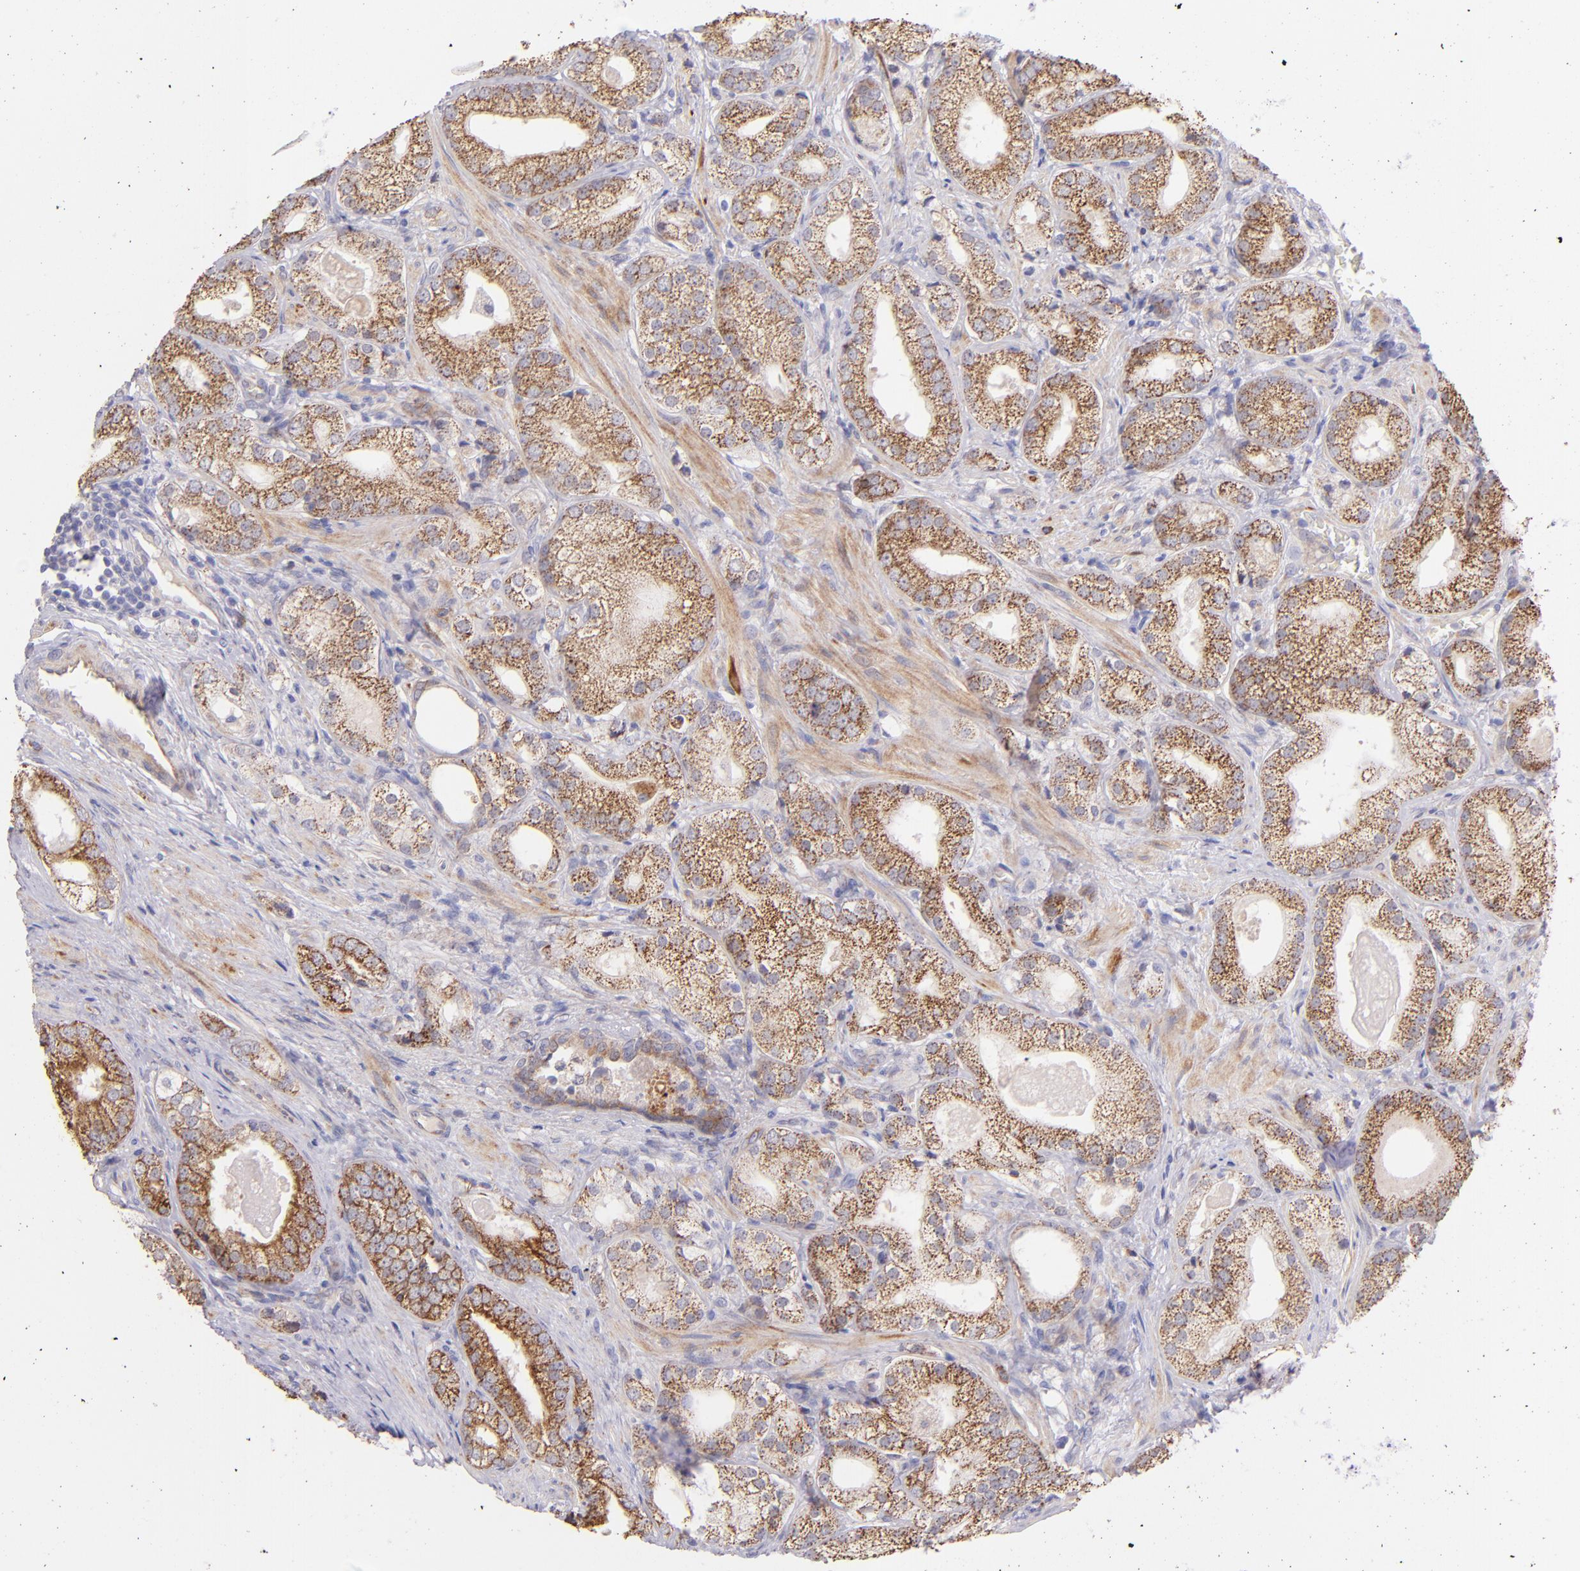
{"staining": {"intensity": "moderate", "quantity": ">75%", "location": "cytoplasmic/membranous"}, "tissue": "prostate cancer", "cell_type": "Tumor cells", "image_type": "cancer", "snomed": [{"axis": "morphology", "description": "Adenocarcinoma, Low grade"}, {"axis": "topography", "description": "Prostate"}], "caption": "This micrograph exhibits IHC staining of adenocarcinoma (low-grade) (prostate), with medium moderate cytoplasmic/membranous expression in about >75% of tumor cells.", "gene": "SH2D4A", "patient": {"sex": "male", "age": 69}}